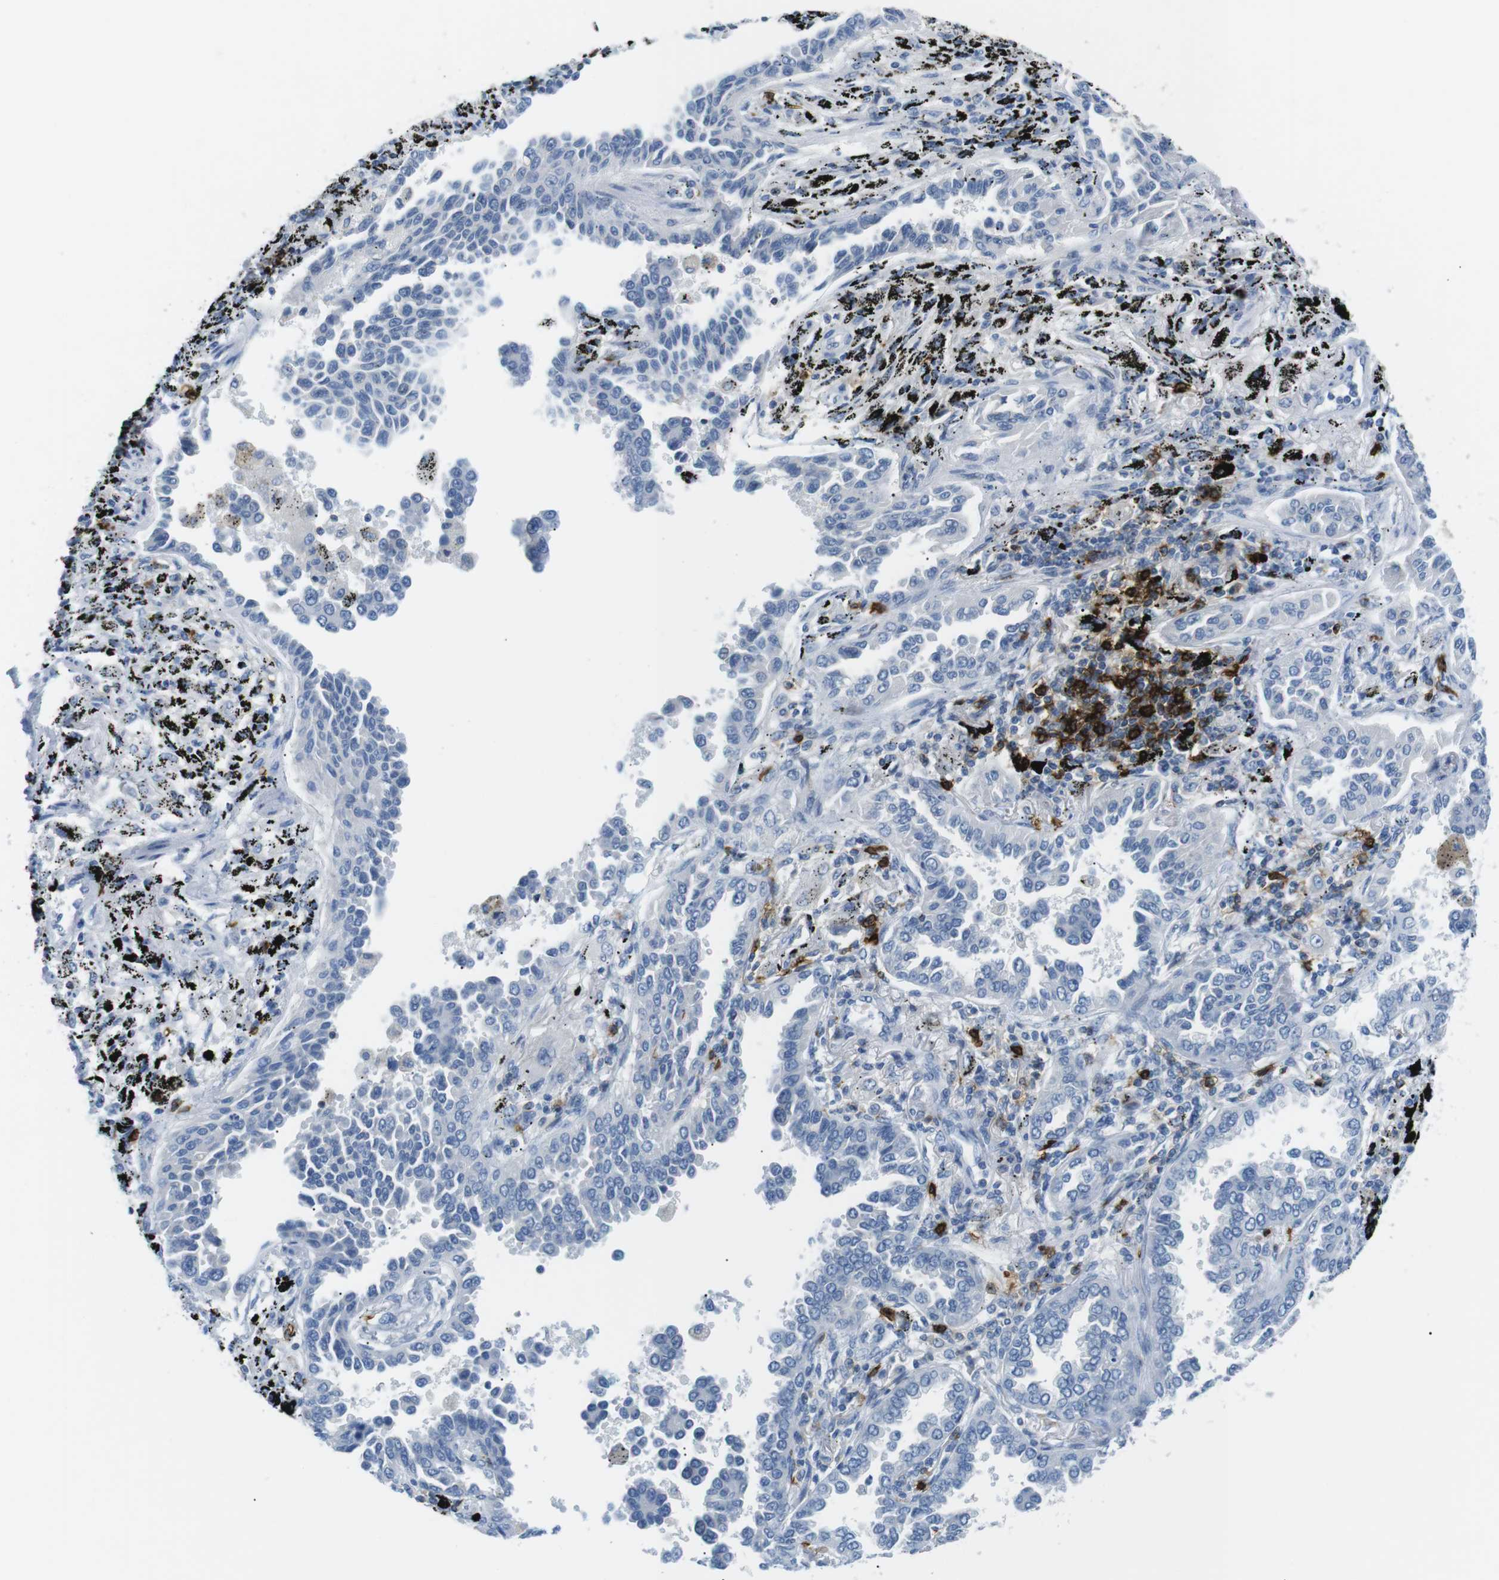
{"staining": {"intensity": "negative", "quantity": "none", "location": "none"}, "tissue": "lung cancer", "cell_type": "Tumor cells", "image_type": "cancer", "snomed": [{"axis": "morphology", "description": "Normal tissue, NOS"}, {"axis": "morphology", "description": "Adenocarcinoma, NOS"}, {"axis": "topography", "description": "Lung"}], "caption": "Protein analysis of adenocarcinoma (lung) exhibits no significant staining in tumor cells.", "gene": "TNFRSF4", "patient": {"sex": "male", "age": 59}}